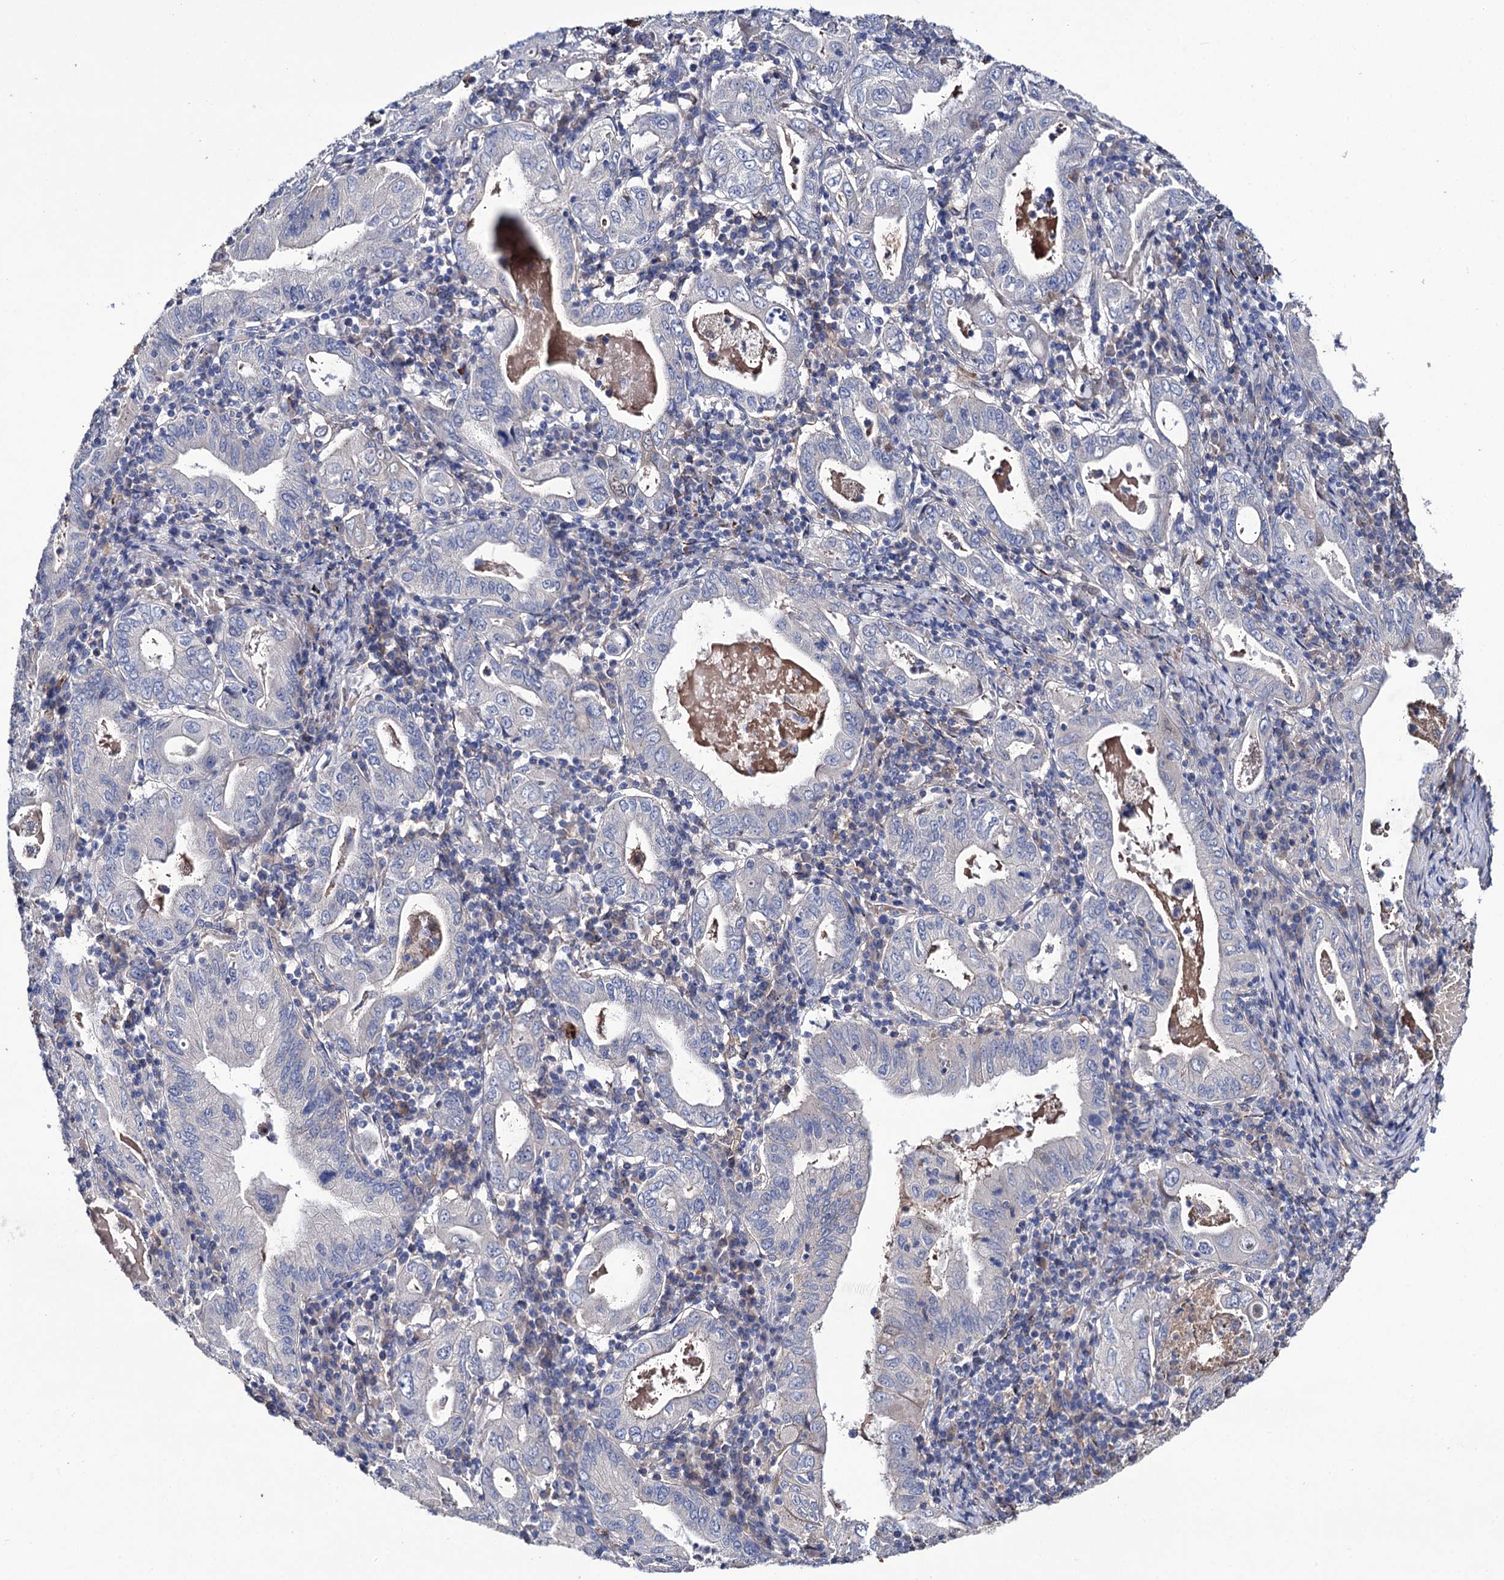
{"staining": {"intensity": "negative", "quantity": "none", "location": "none"}, "tissue": "stomach cancer", "cell_type": "Tumor cells", "image_type": "cancer", "snomed": [{"axis": "morphology", "description": "Normal tissue, NOS"}, {"axis": "morphology", "description": "Adenocarcinoma, NOS"}, {"axis": "topography", "description": "Esophagus"}, {"axis": "topography", "description": "Stomach, upper"}, {"axis": "topography", "description": "Peripheral nerve tissue"}], "caption": "Human stomach cancer stained for a protein using immunohistochemistry (IHC) reveals no expression in tumor cells.", "gene": "PPP1R32", "patient": {"sex": "male", "age": 62}}